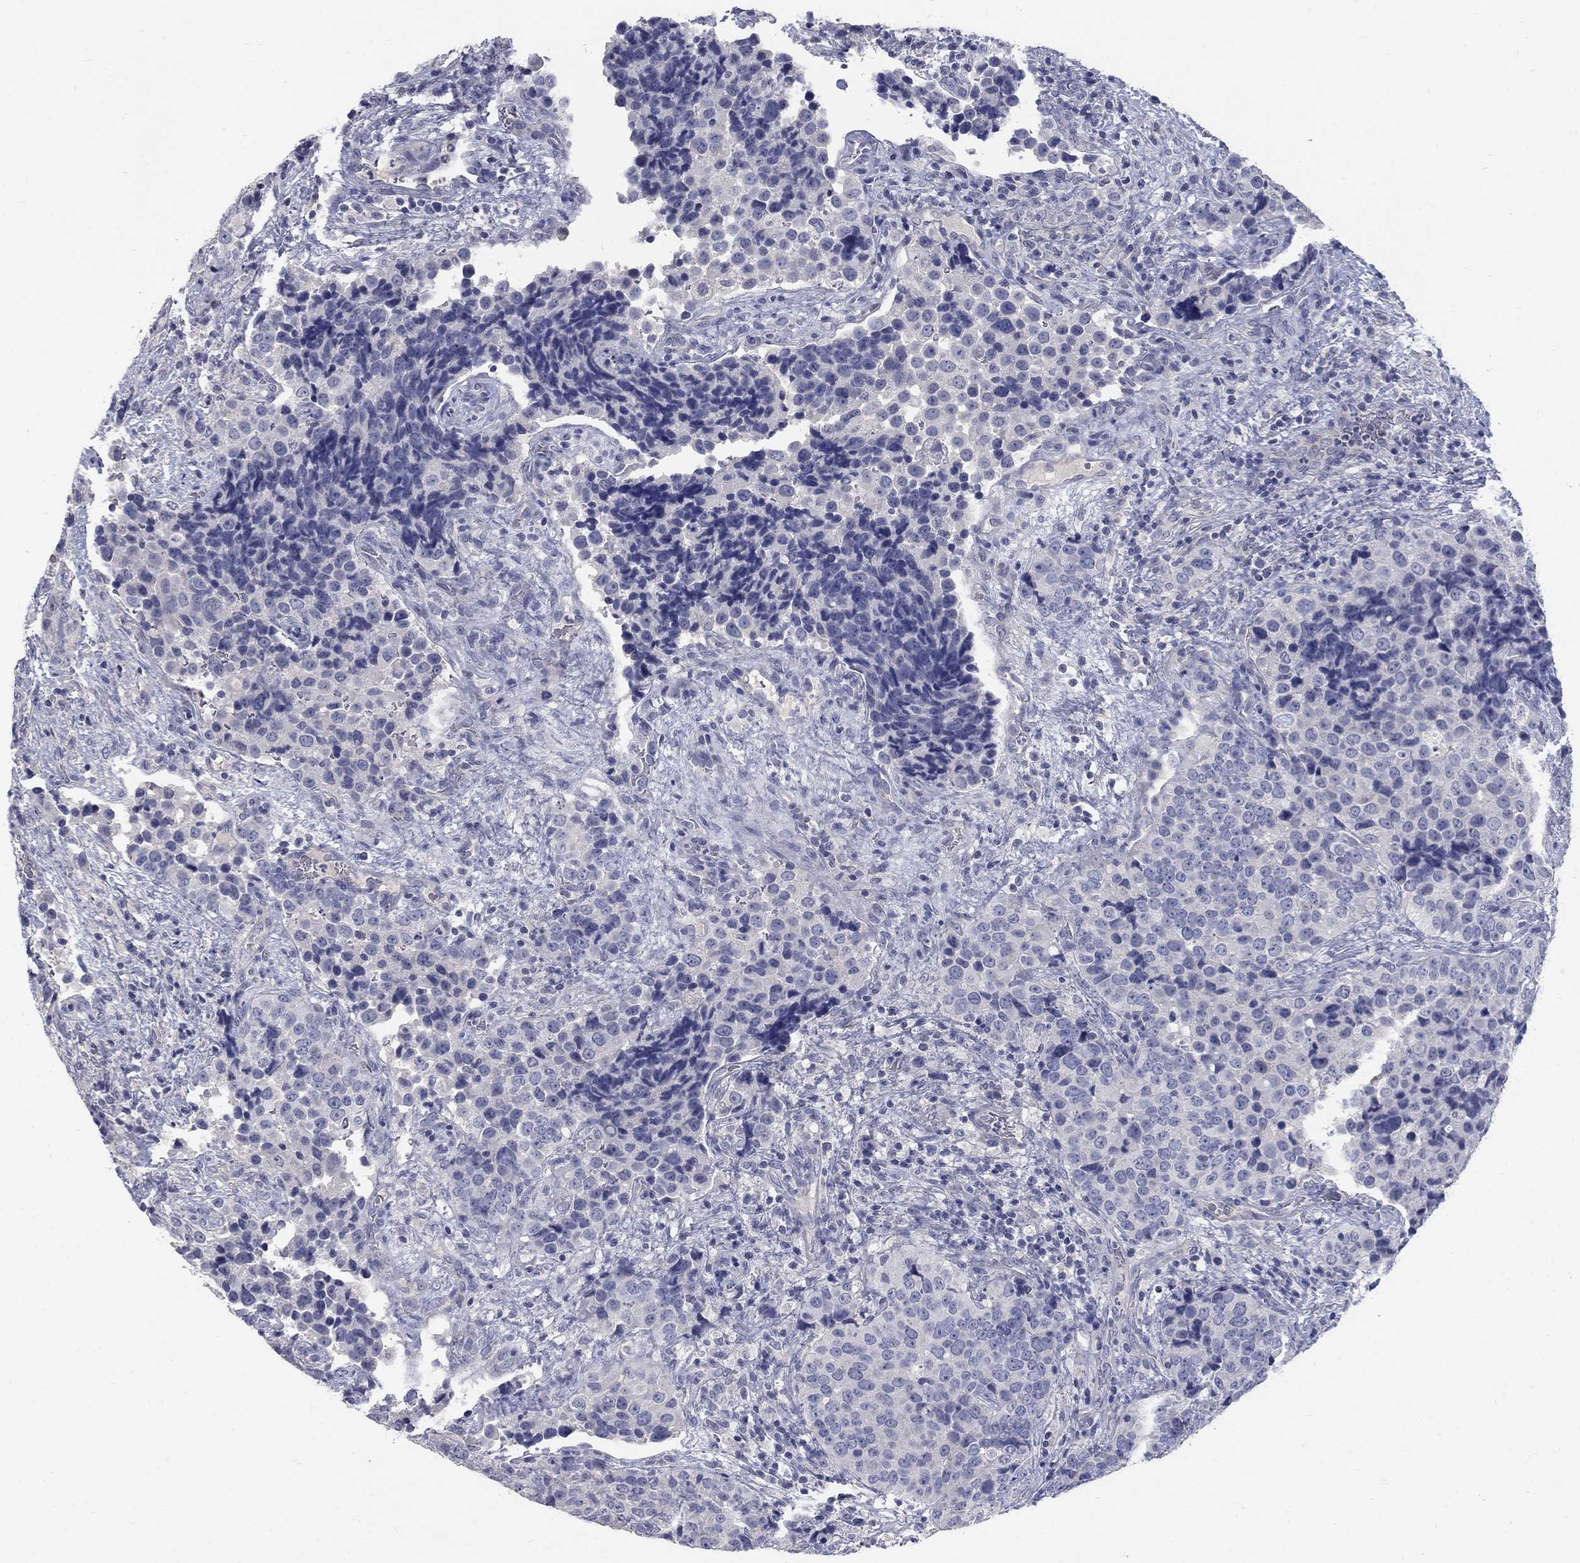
{"staining": {"intensity": "negative", "quantity": "none", "location": "none"}, "tissue": "urothelial cancer", "cell_type": "Tumor cells", "image_type": "cancer", "snomed": [{"axis": "morphology", "description": "Urothelial carcinoma, NOS"}, {"axis": "topography", "description": "Urinary bladder"}], "caption": "This is a photomicrograph of IHC staining of urothelial cancer, which shows no expression in tumor cells.", "gene": "PTH1R", "patient": {"sex": "male", "age": 52}}